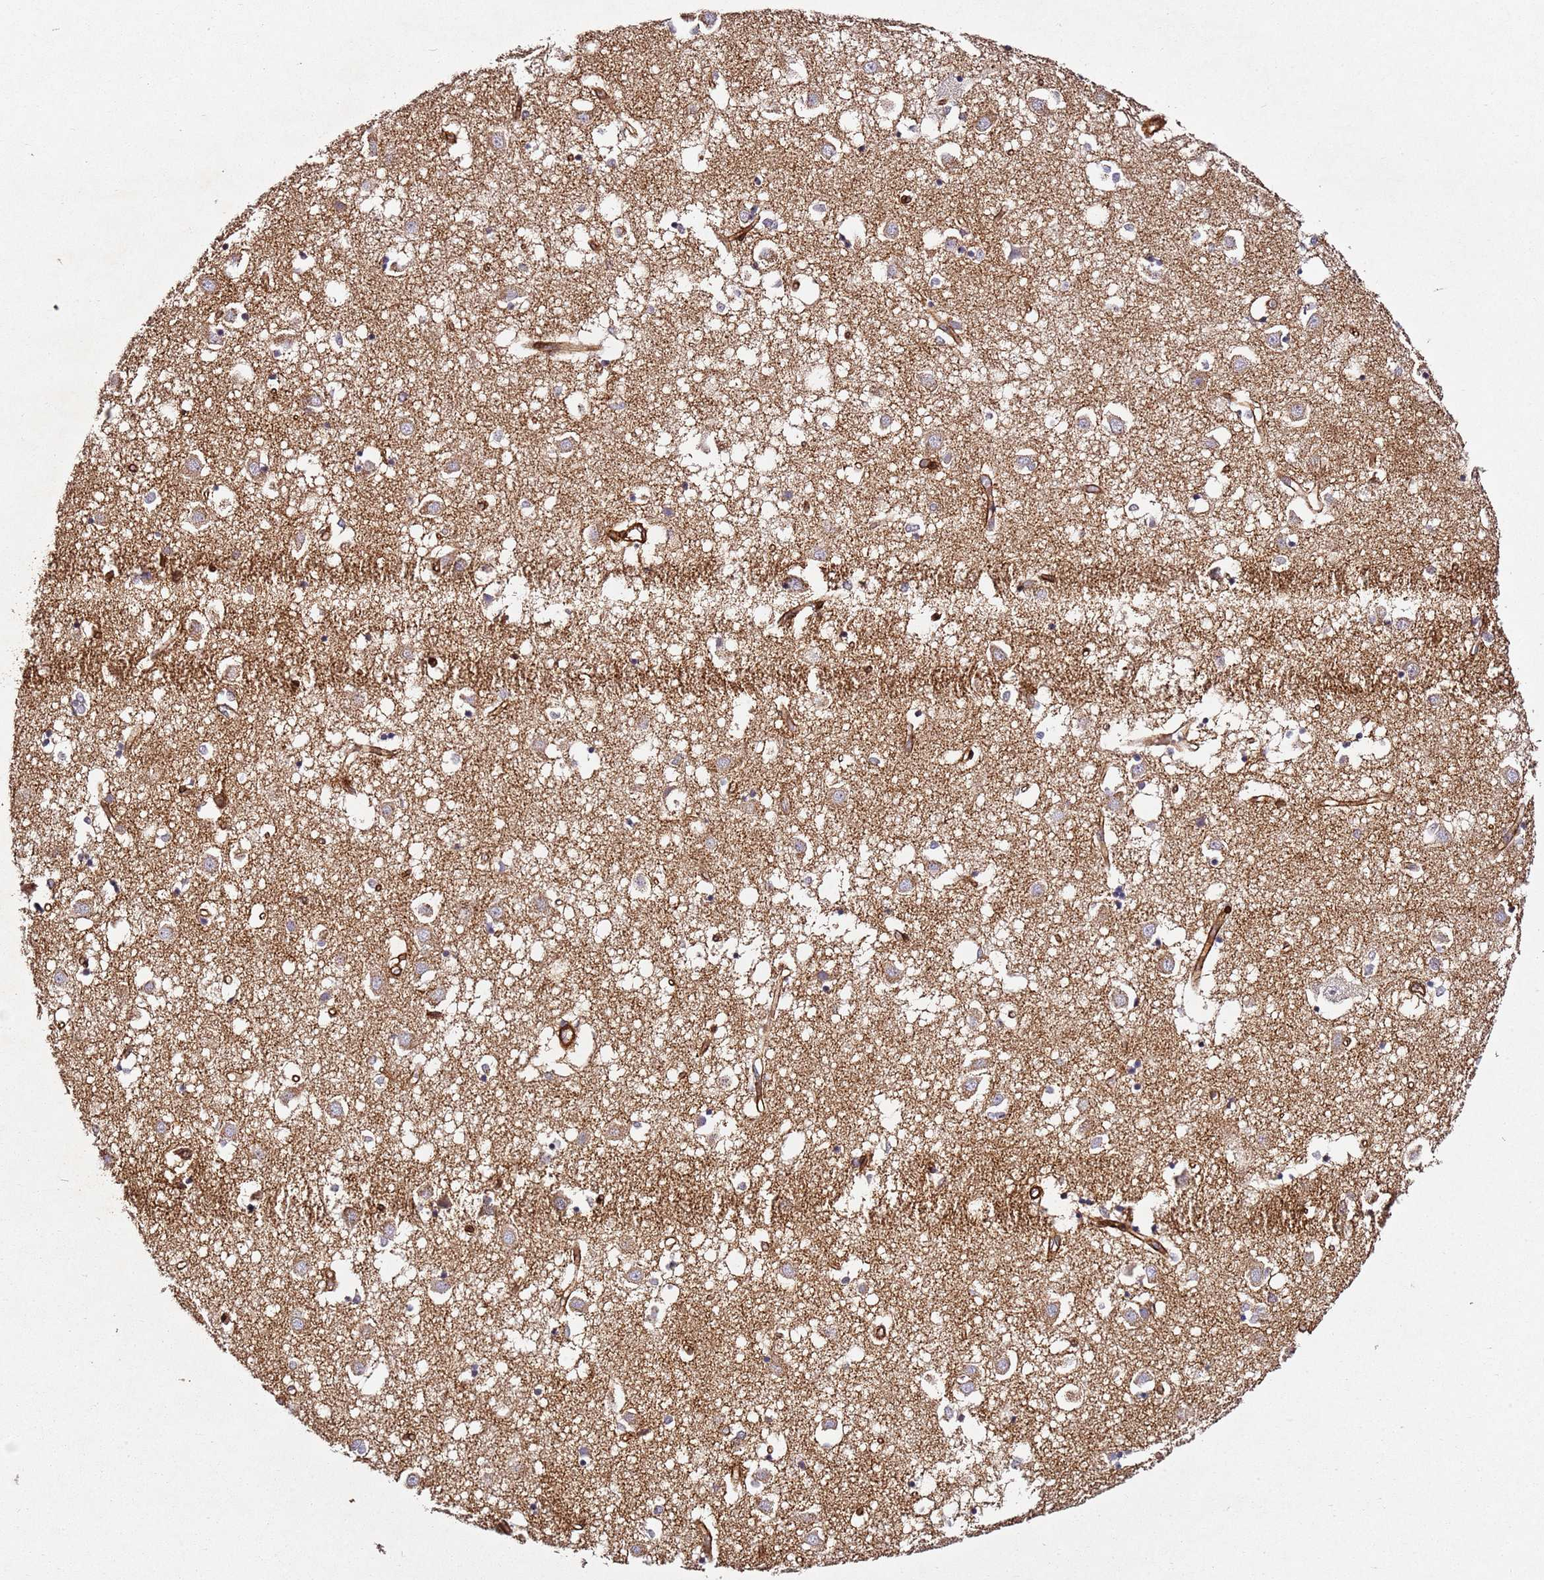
{"staining": {"intensity": "weak", "quantity": "25%-75%", "location": "cytoplasmic/membranous"}, "tissue": "caudate", "cell_type": "Glial cells", "image_type": "normal", "snomed": [{"axis": "morphology", "description": "Normal tissue, NOS"}, {"axis": "topography", "description": "Lateral ventricle wall"}], "caption": "A brown stain highlights weak cytoplasmic/membranous positivity of a protein in glial cells of normal caudate. (DAB (3,3'-diaminobenzidine) IHC with brightfield microscopy, high magnification).", "gene": "ZNF296", "patient": {"sex": "male", "age": 70}}